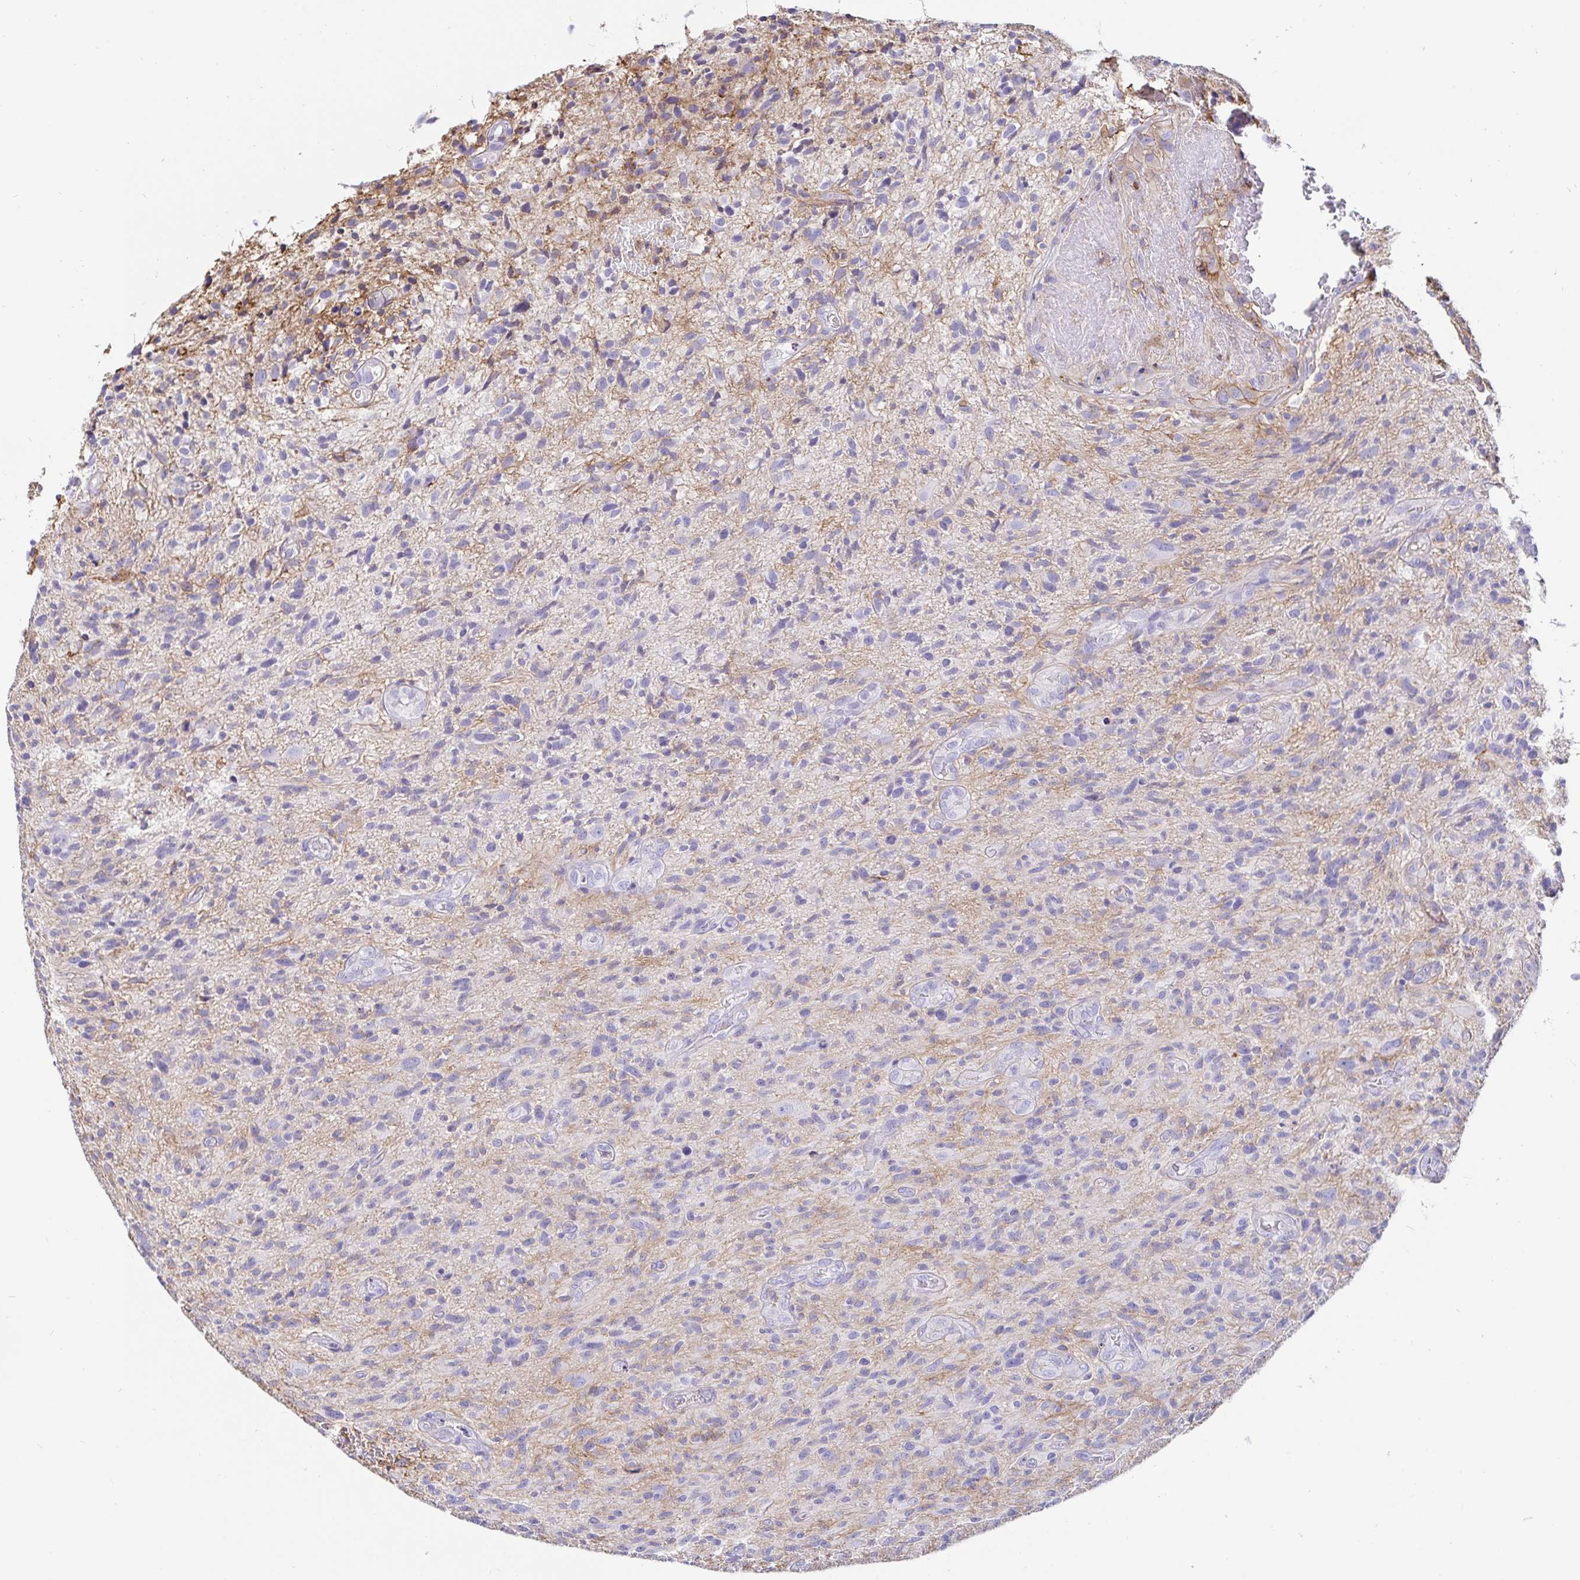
{"staining": {"intensity": "negative", "quantity": "none", "location": "none"}, "tissue": "glioma", "cell_type": "Tumor cells", "image_type": "cancer", "snomed": [{"axis": "morphology", "description": "Glioma, malignant, High grade"}, {"axis": "topography", "description": "Brain"}], "caption": "Tumor cells are negative for brown protein staining in glioma.", "gene": "ANXA2", "patient": {"sex": "male", "age": 75}}